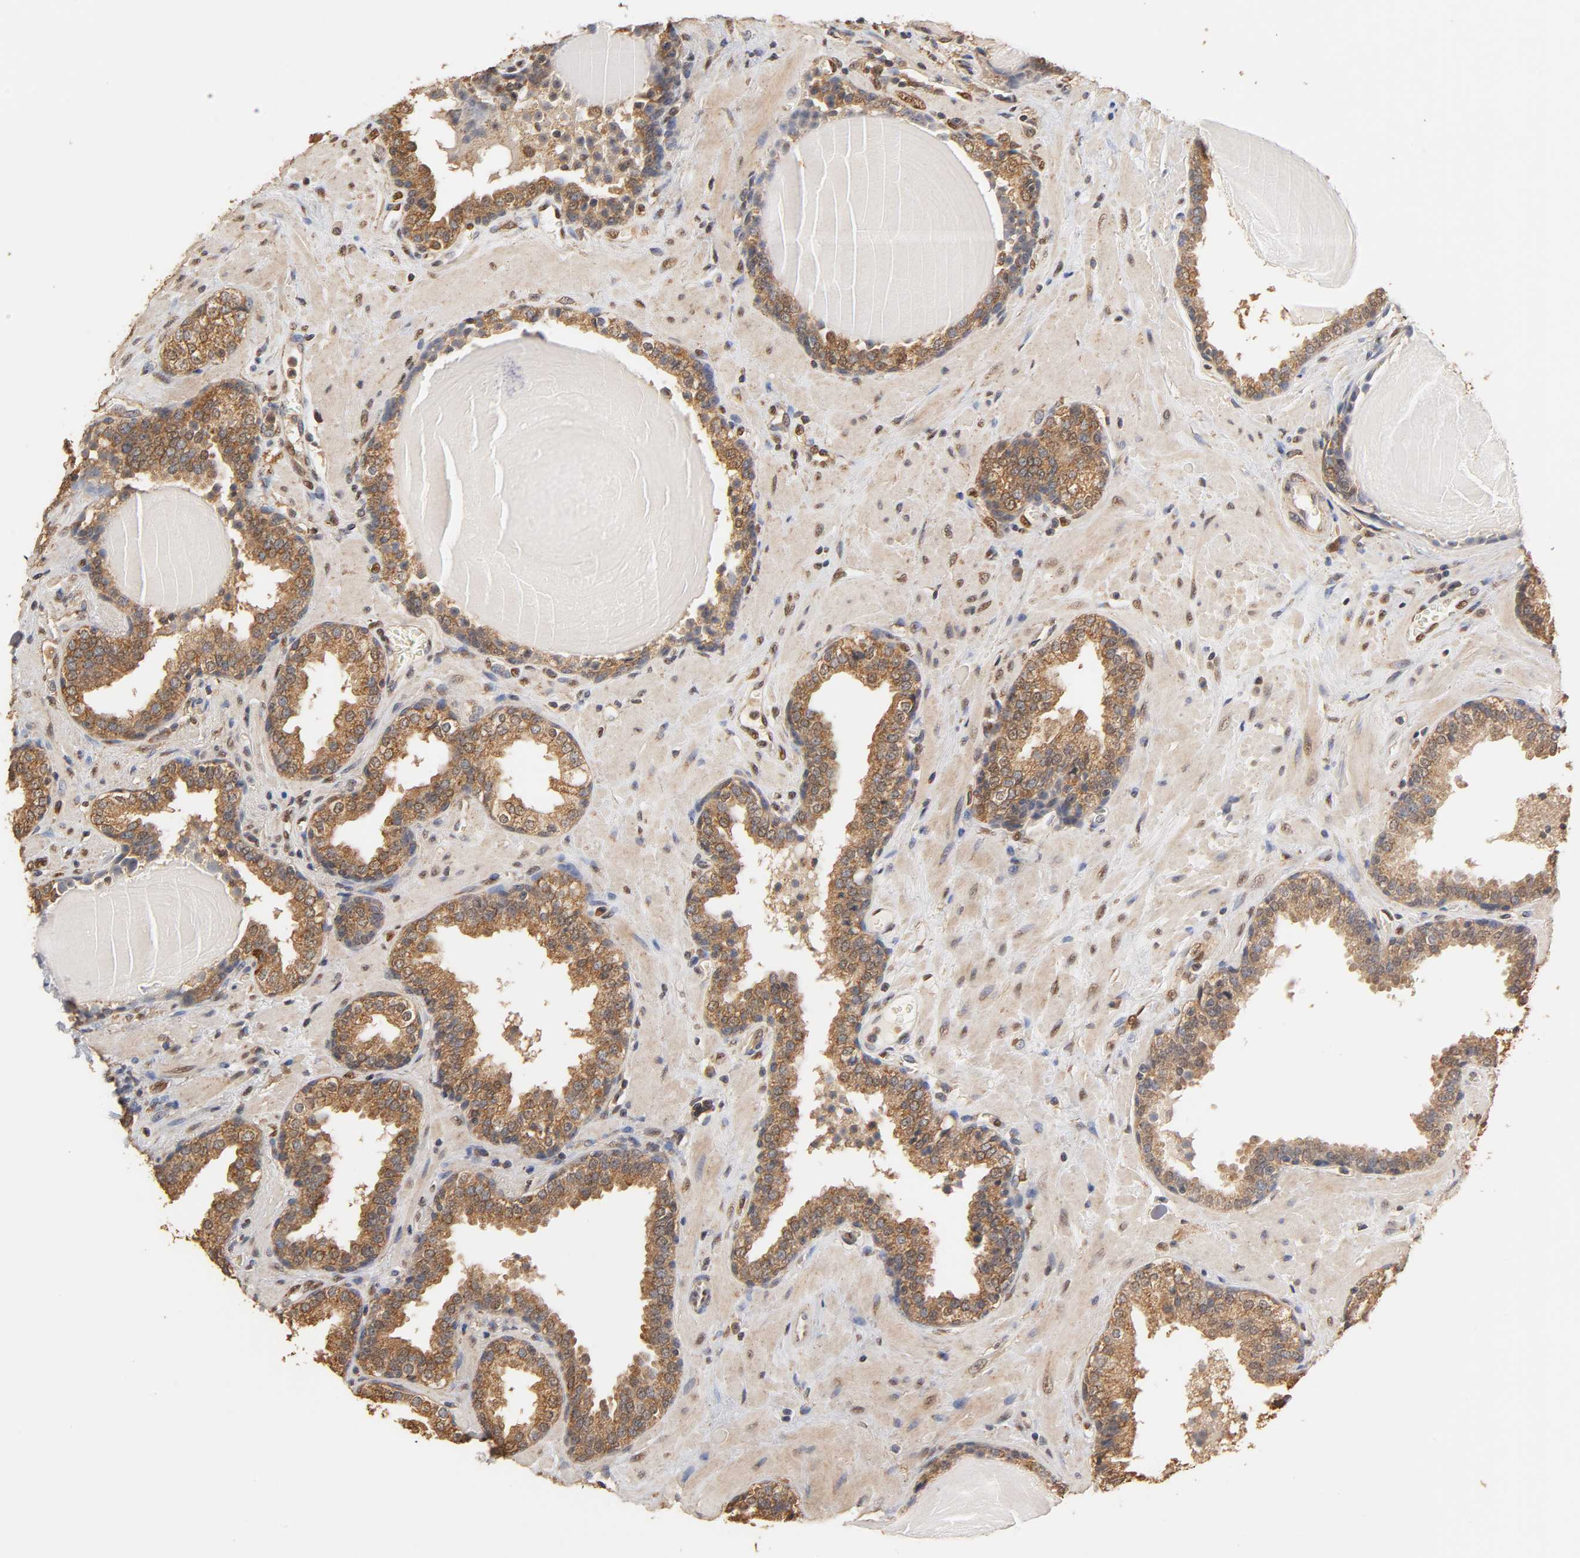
{"staining": {"intensity": "strong", "quantity": ">75%", "location": "cytoplasmic/membranous"}, "tissue": "prostate", "cell_type": "Glandular cells", "image_type": "normal", "snomed": [{"axis": "morphology", "description": "Normal tissue, NOS"}, {"axis": "topography", "description": "Prostate"}], "caption": "This histopathology image reveals benign prostate stained with IHC to label a protein in brown. The cytoplasmic/membranous of glandular cells show strong positivity for the protein. Nuclei are counter-stained blue.", "gene": "PKN1", "patient": {"sex": "male", "age": 51}}